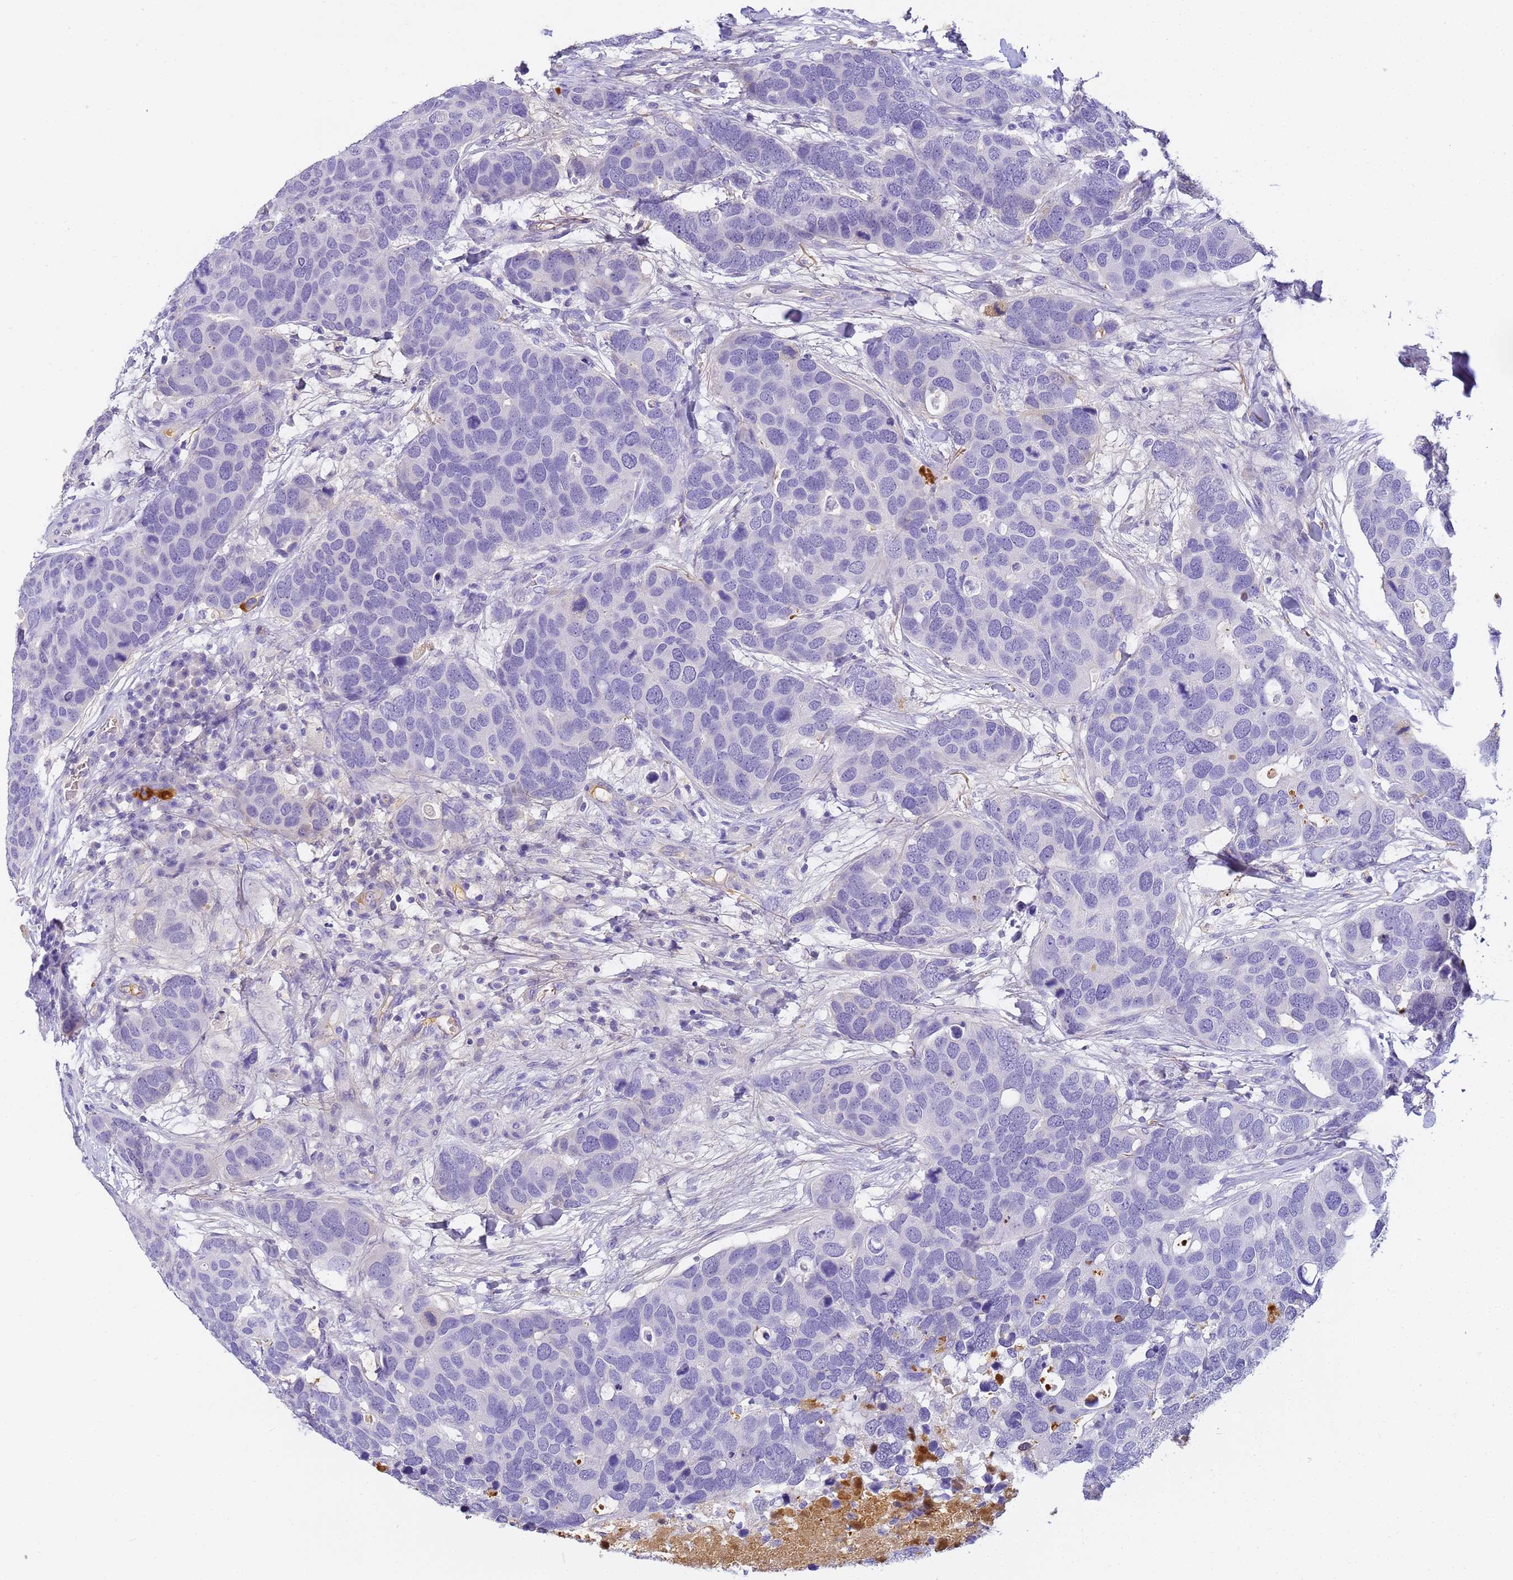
{"staining": {"intensity": "negative", "quantity": "none", "location": "none"}, "tissue": "breast cancer", "cell_type": "Tumor cells", "image_type": "cancer", "snomed": [{"axis": "morphology", "description": "Duct carcinoma"}, {"axis": "topography", "description": "Breast"}], "caption": "DAB immunohistochemical staining of human breast cancer demonstrates no significant positivity in tumor cells.", "gene": "CFHR2", "patient": {"sex": "female", "age": 83}}